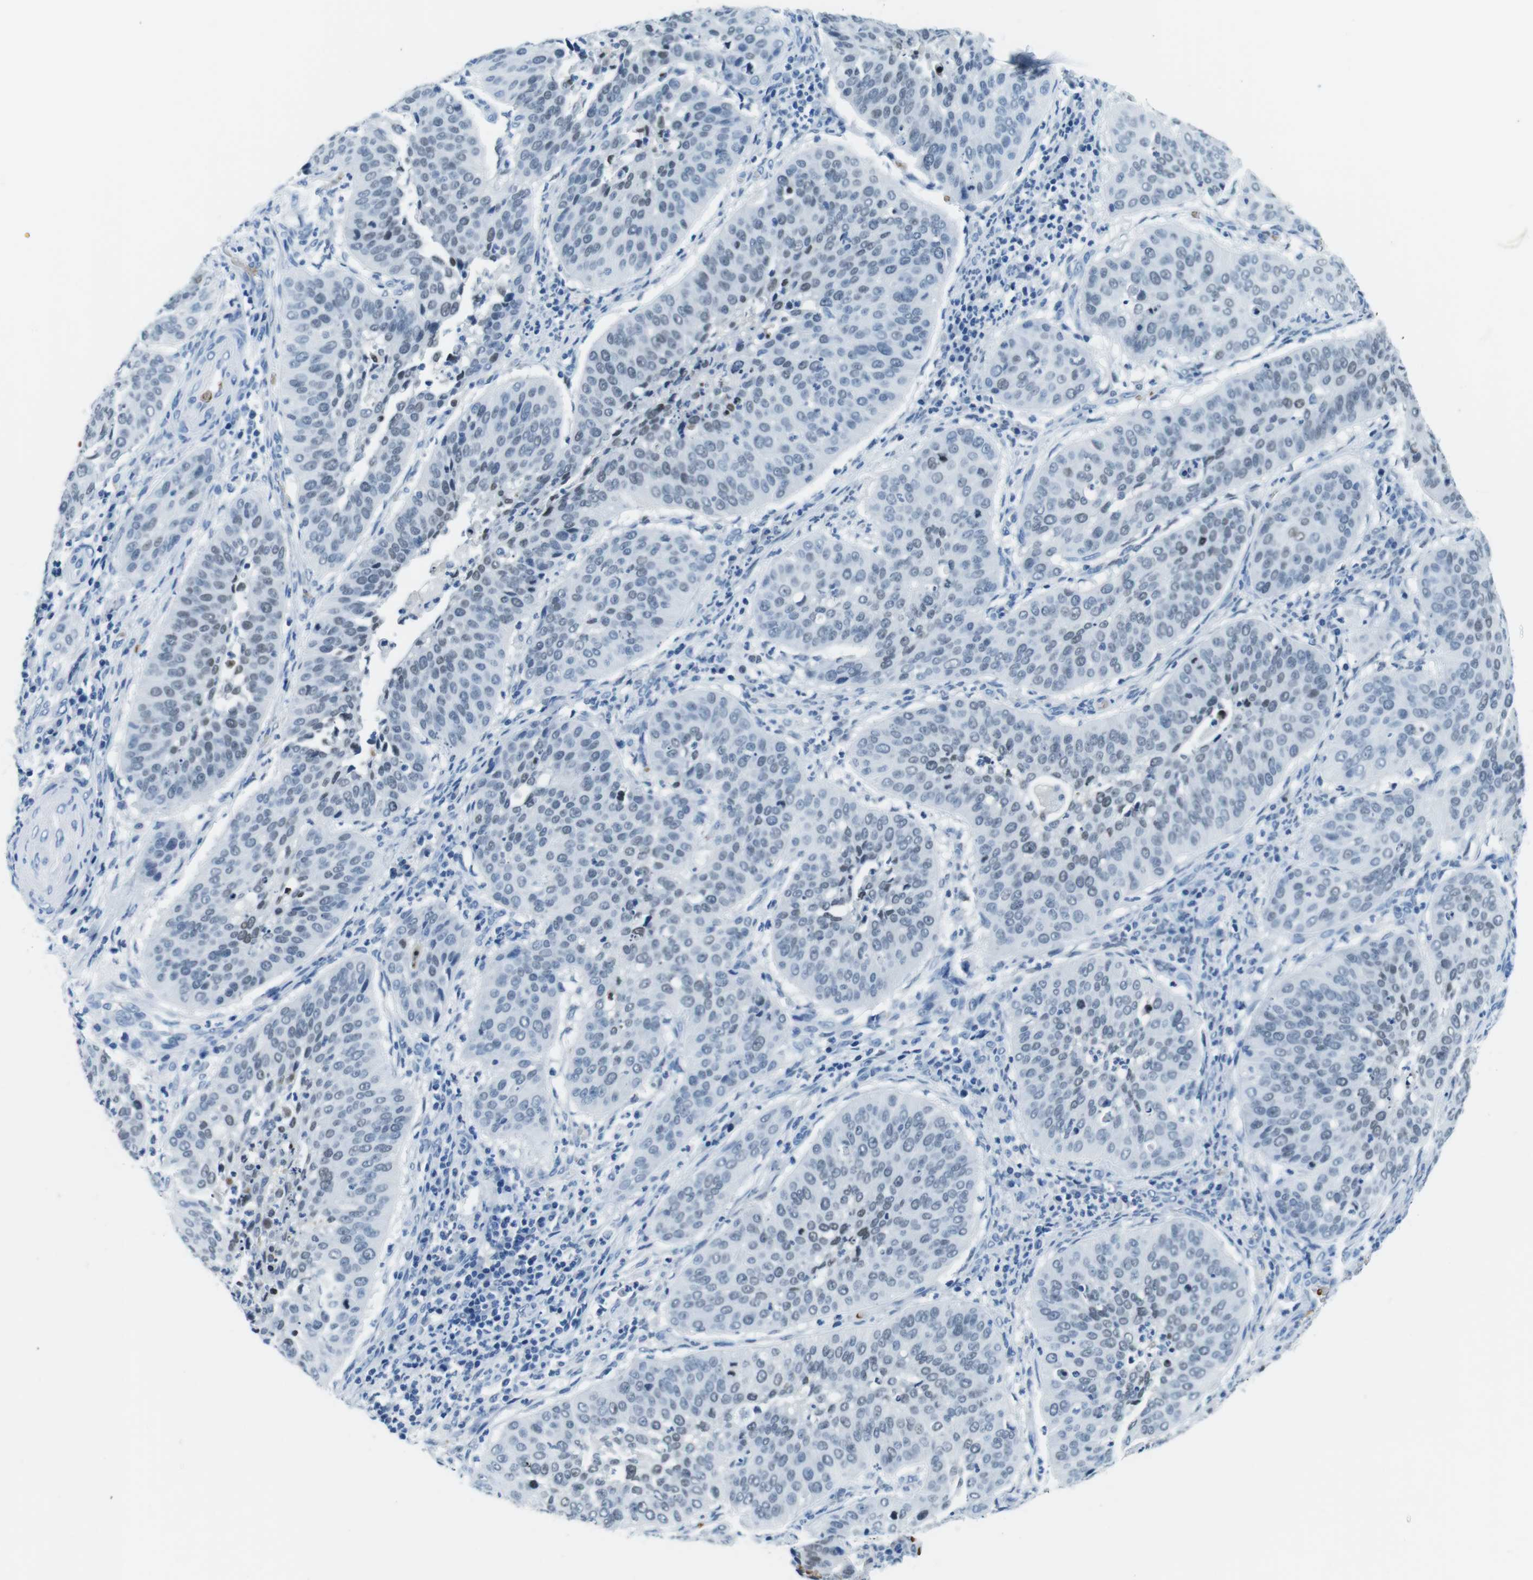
{"staining": {"intensity": "weak", "quantity": "25%-75%", "location": "nuclear"}, "tissue": "cervical cancer", "cell_type": "Tumor cells", "image_type": "cancer", "snomed": [{"axis": "morphology", "description": "Normal tissue, NOS"}, {"axis": "morphology", "description": "Squamous cell carcinoma, NOS"}, {"axis": "topography", "description": "Cervix"}], "caption": "Protein expression analysis of cervical cancer (squamous cell carcinoma) displays weak nuclear positivity in about 25%-75% of tumor cells.", "gene": "TFAP2C", "patient": {"sex": "female", "age": 39}}